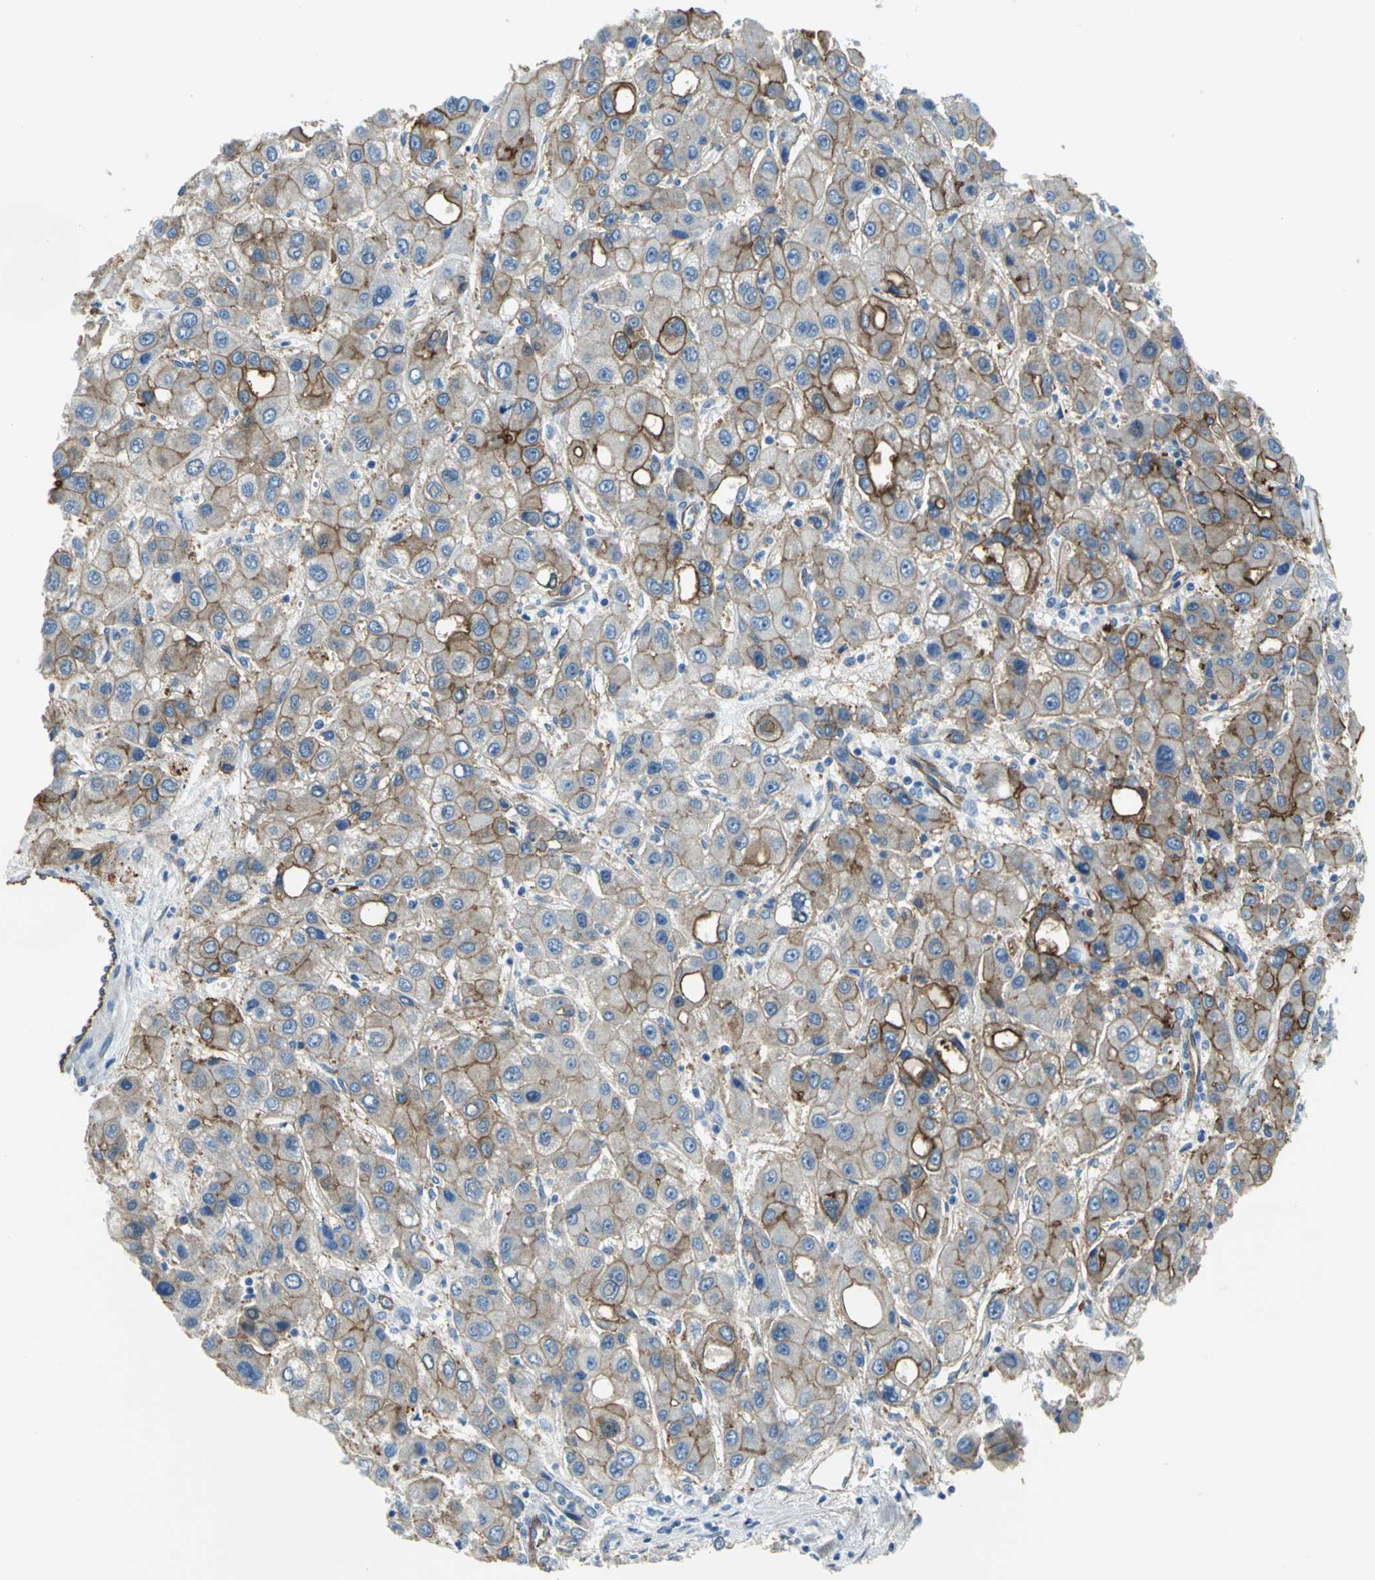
{"staining": {"intensity": "strong", "quantity": ">75%", "location": "cytoplasmic/membranous"}, "tissue": "liver cancer", "cell_type": "Tumor cells", "image_type": "cancer", "snomed": [{"axis": "morphology", "description": "Carcinoma, Hepatocellular, NOS"}, {"axis": "topography", "description": "Liver"}], "caption": "This photomicrograph reveals immunohistochemistry staining of human liver cancer (hepatocellular carcinoma), with high strong cytoplasmic/membranous positivity in about >75% of tumor cells.", "gene": "FLNB", "patient": {"sex": "male", "age": 55}}